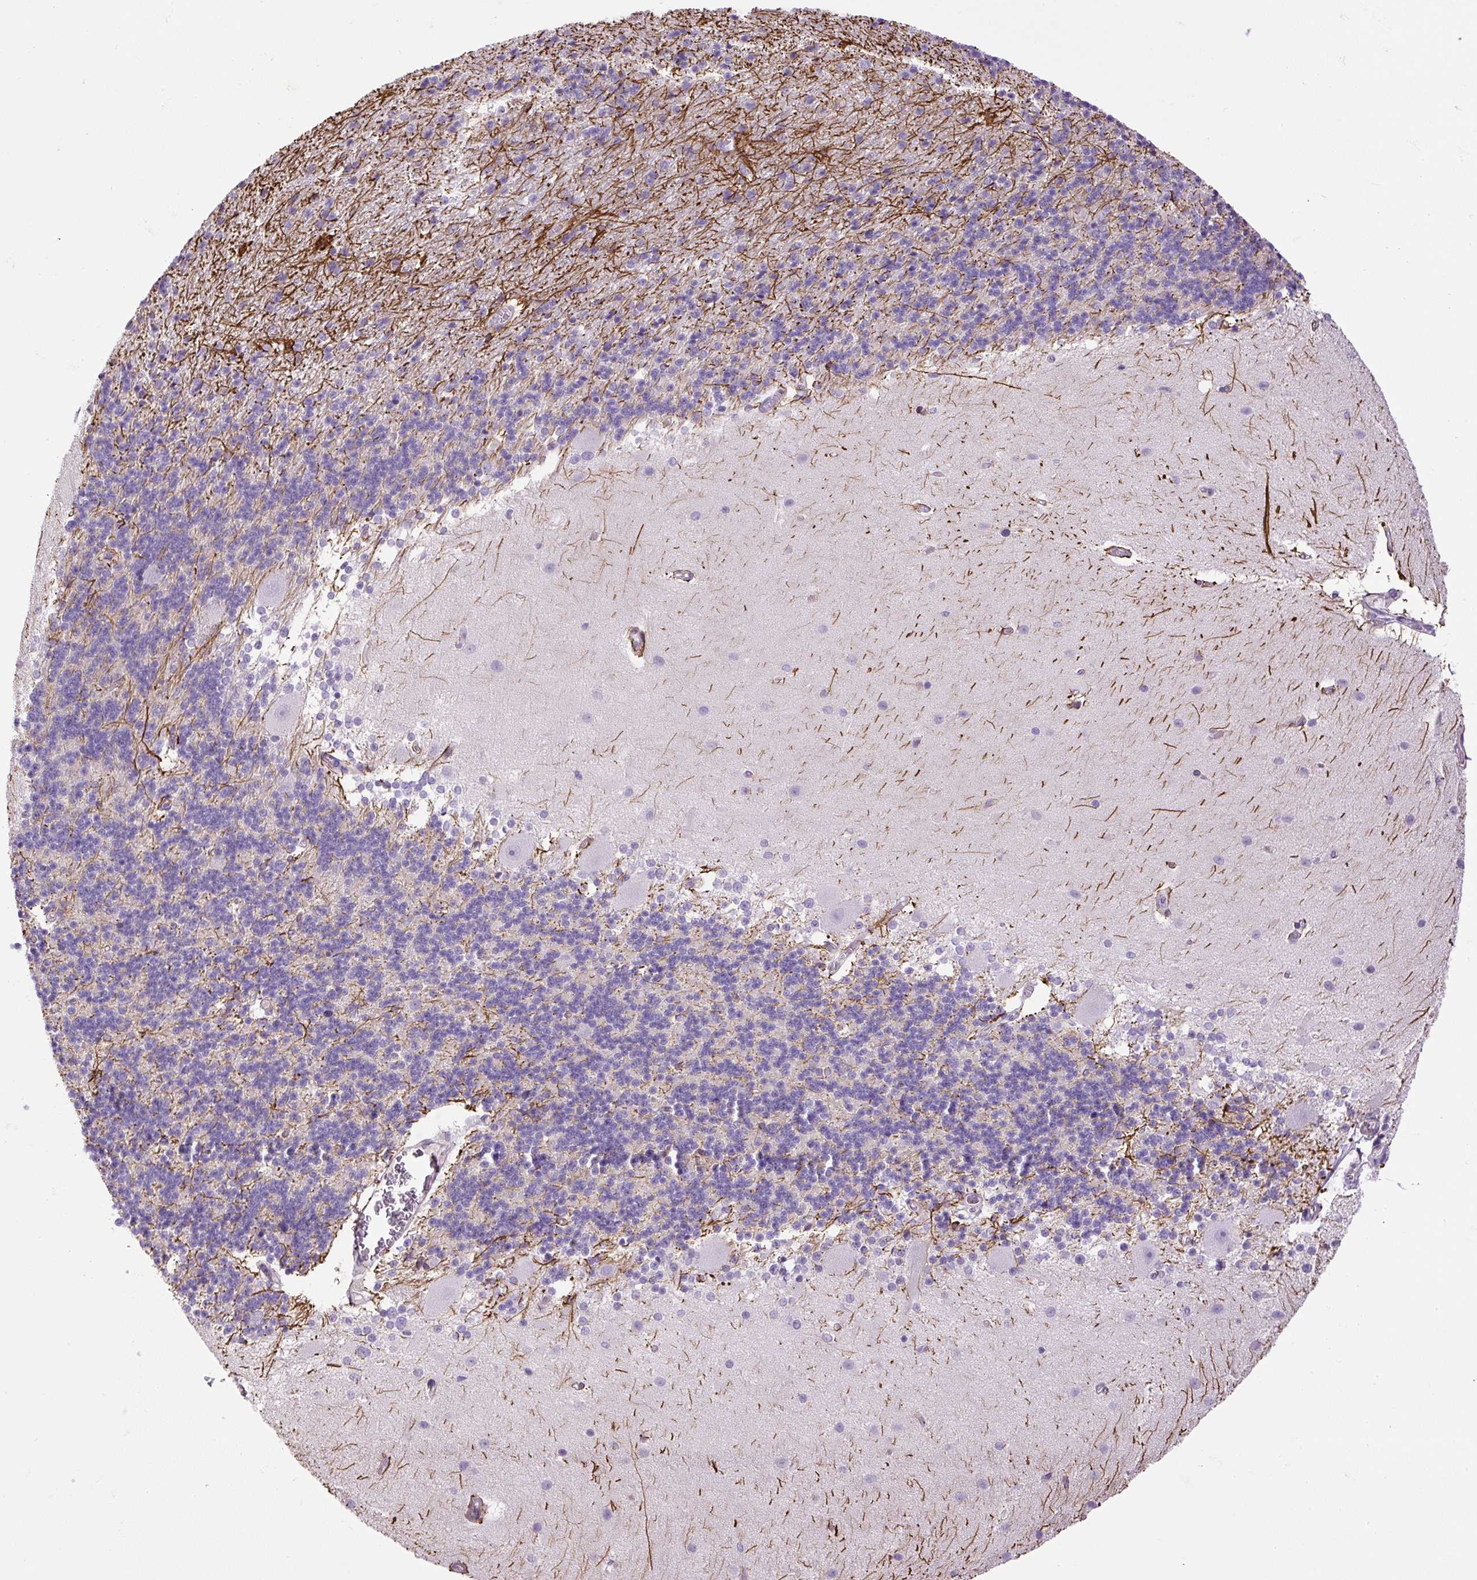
{"staining": {"intensity": "negative", "quantity": "none", "location": "none"}, "tissue": "cerebellum", "cell_type": "Cells in granular layer", "image_type": "normal", "snomed": [{"axis": "morphology", "description": "Normal tissue, NOS"}, {"axis": "topography", "description": "Cerebellum"}], "caption": "A micrograph of cerebellum stained for a protein reveals no brown staining in cells in granular layer.", "gene": "VWA7", "patient": {"sex": "female", "age": 54}}